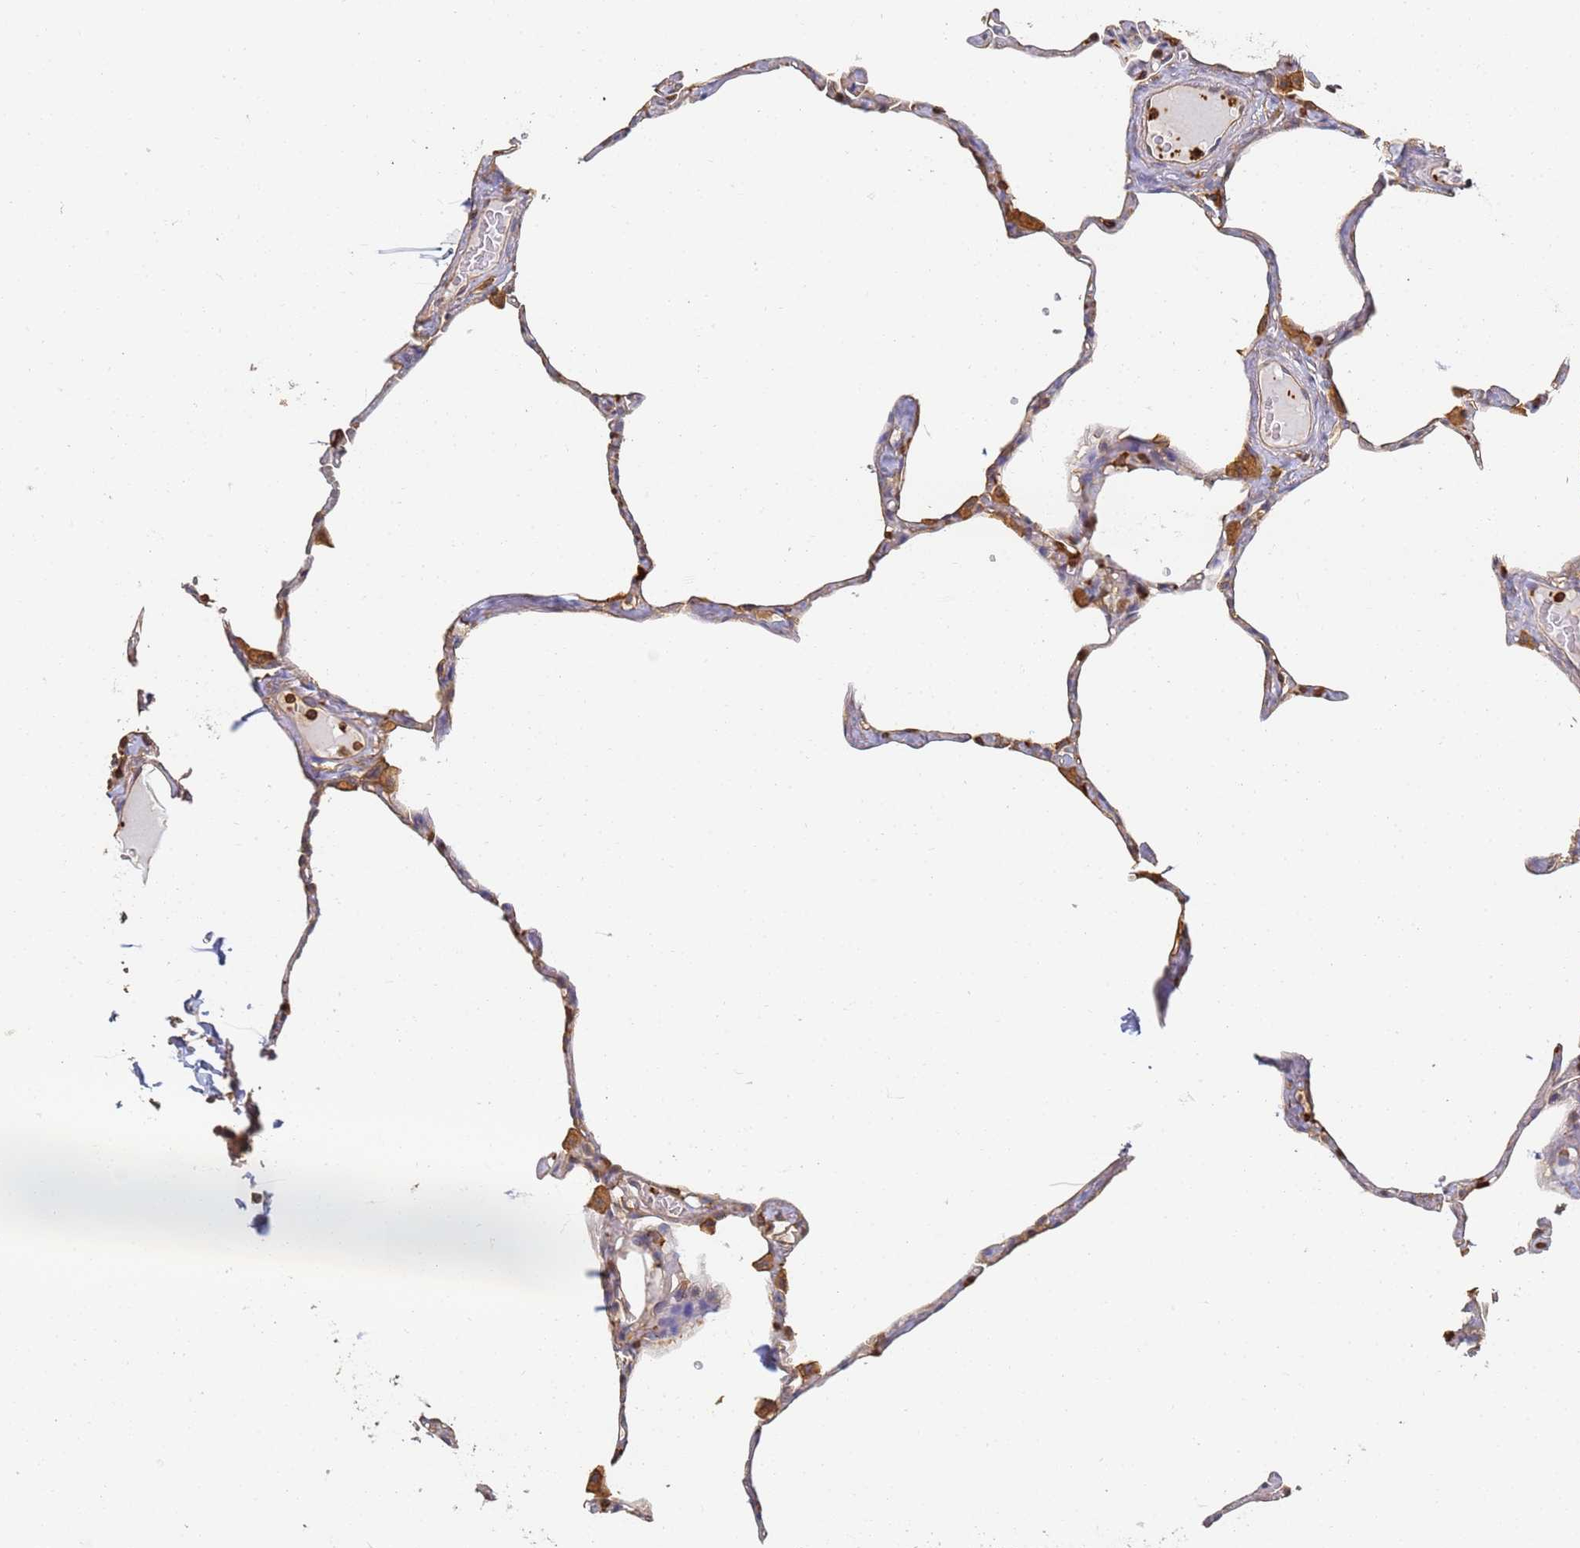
{"staining": {"intensity": "moderate", "quantity": "<25%", "location": "cytoplasmic/membranous"}, "tissue": "lung", "cell_type": "Alveolar cells", "image_type": "normal", "snomed": [{"axis": "morphology", "description": "Normal tissue, NOS"}, {"axis": "topography", "description": "Lung"}], "caption": "Protein staining of unremarkable lung shows moderate cytoplasmic/membranous positivity in approximately <25% of alveolar cells. (DAB (3,3'-diaminobenzidine) IHC with brightfield microscopy, high magnification).", "gene": "BIN2", "patient": {"sex": "male", "age": 65}}